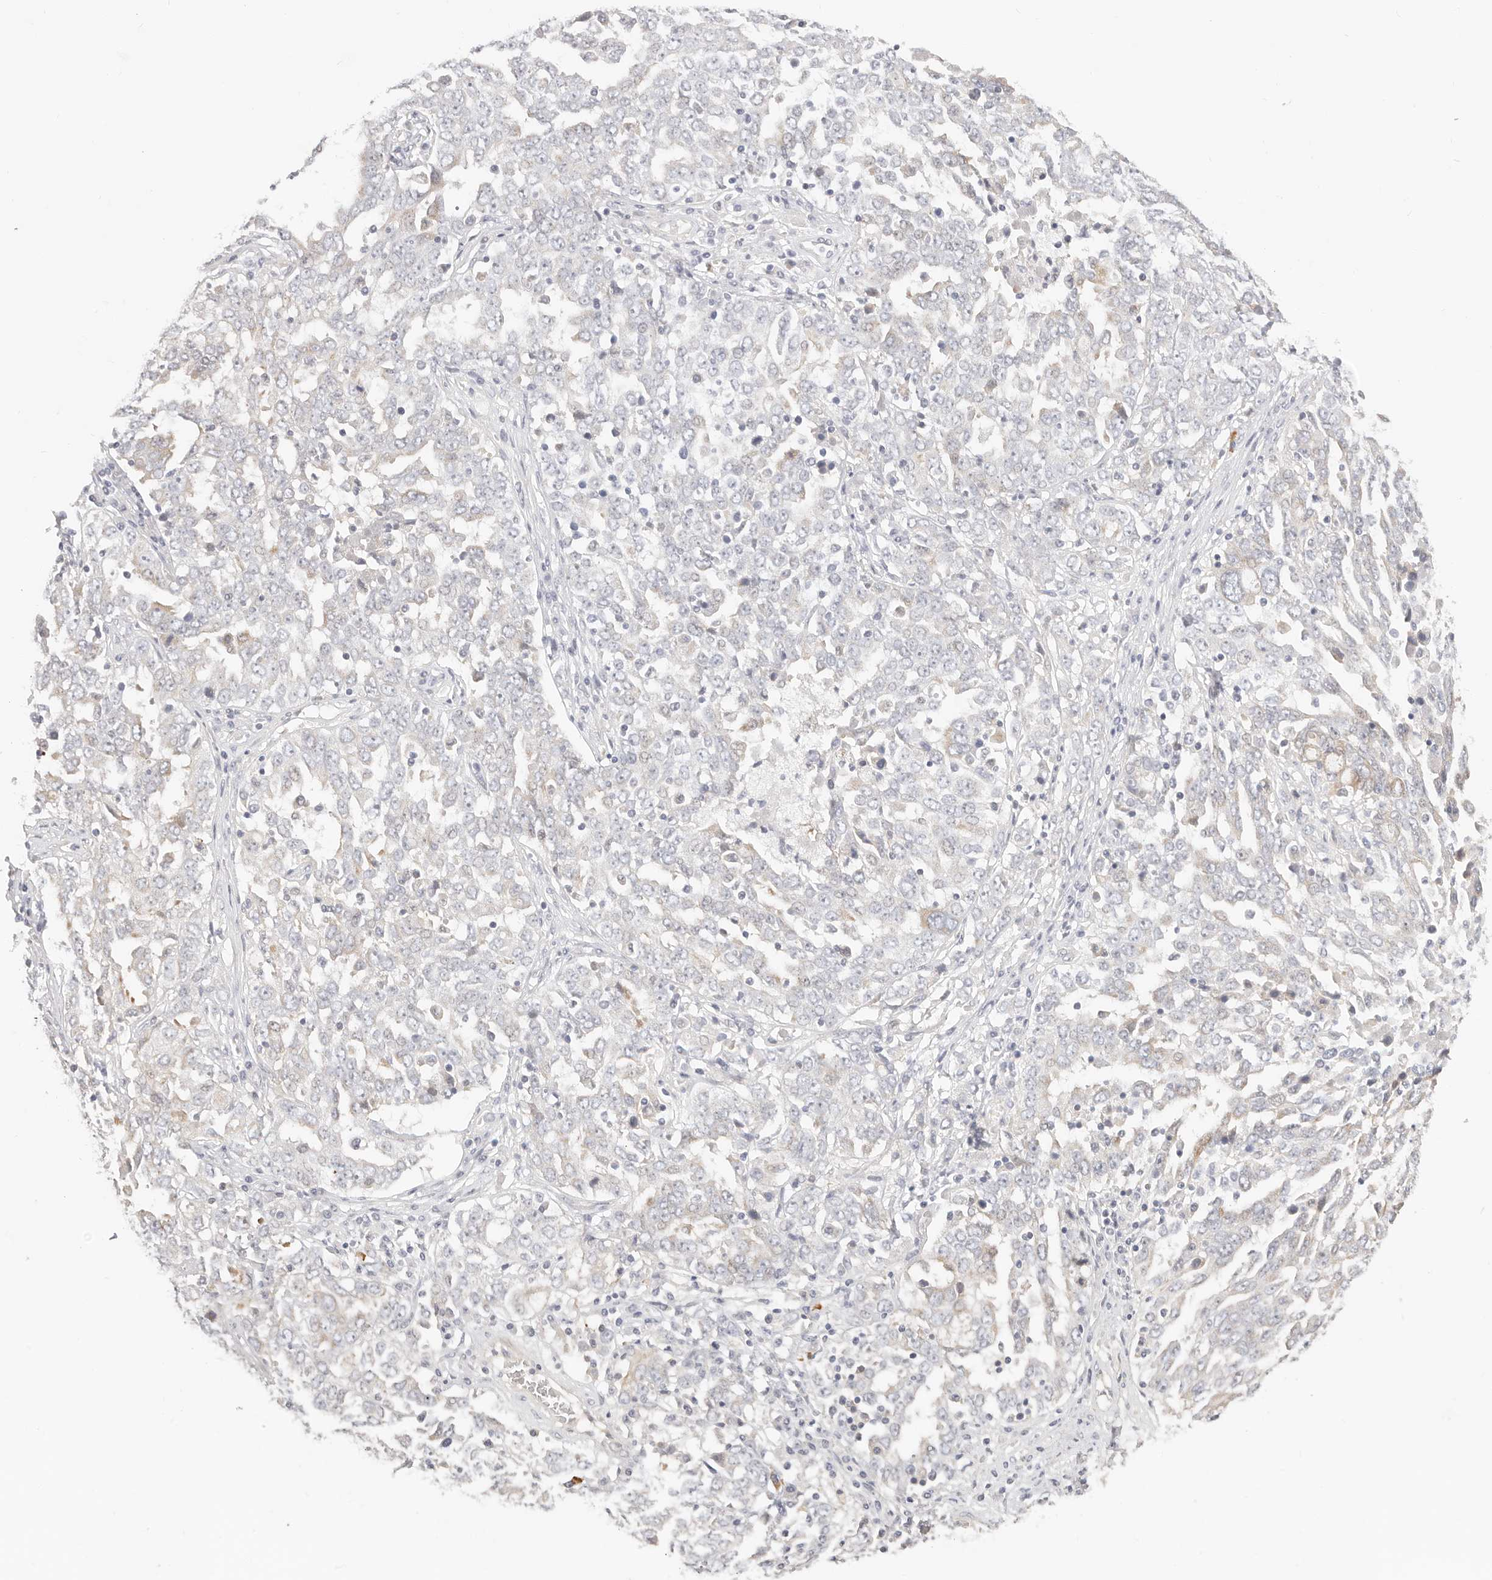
{"staining": {"intensity": "weak", "quantity": "<25%", "location": "cytoplasmic/membranous"}, "tissue": "ovarian cancer", "cell_type": "Tumor cells", "image_type": "cancer", "snomed": [{"axis": "morphology", "description": "Carcinoma, endometroid"}, {"axis": "topography", "description": "Ovary"}], "caption": "This is an IHC image of human ovarian cancer. There is no staining in tumor cells.", "gene": "DTNBP1", "patient": {"sex": "female", "age": 62}}